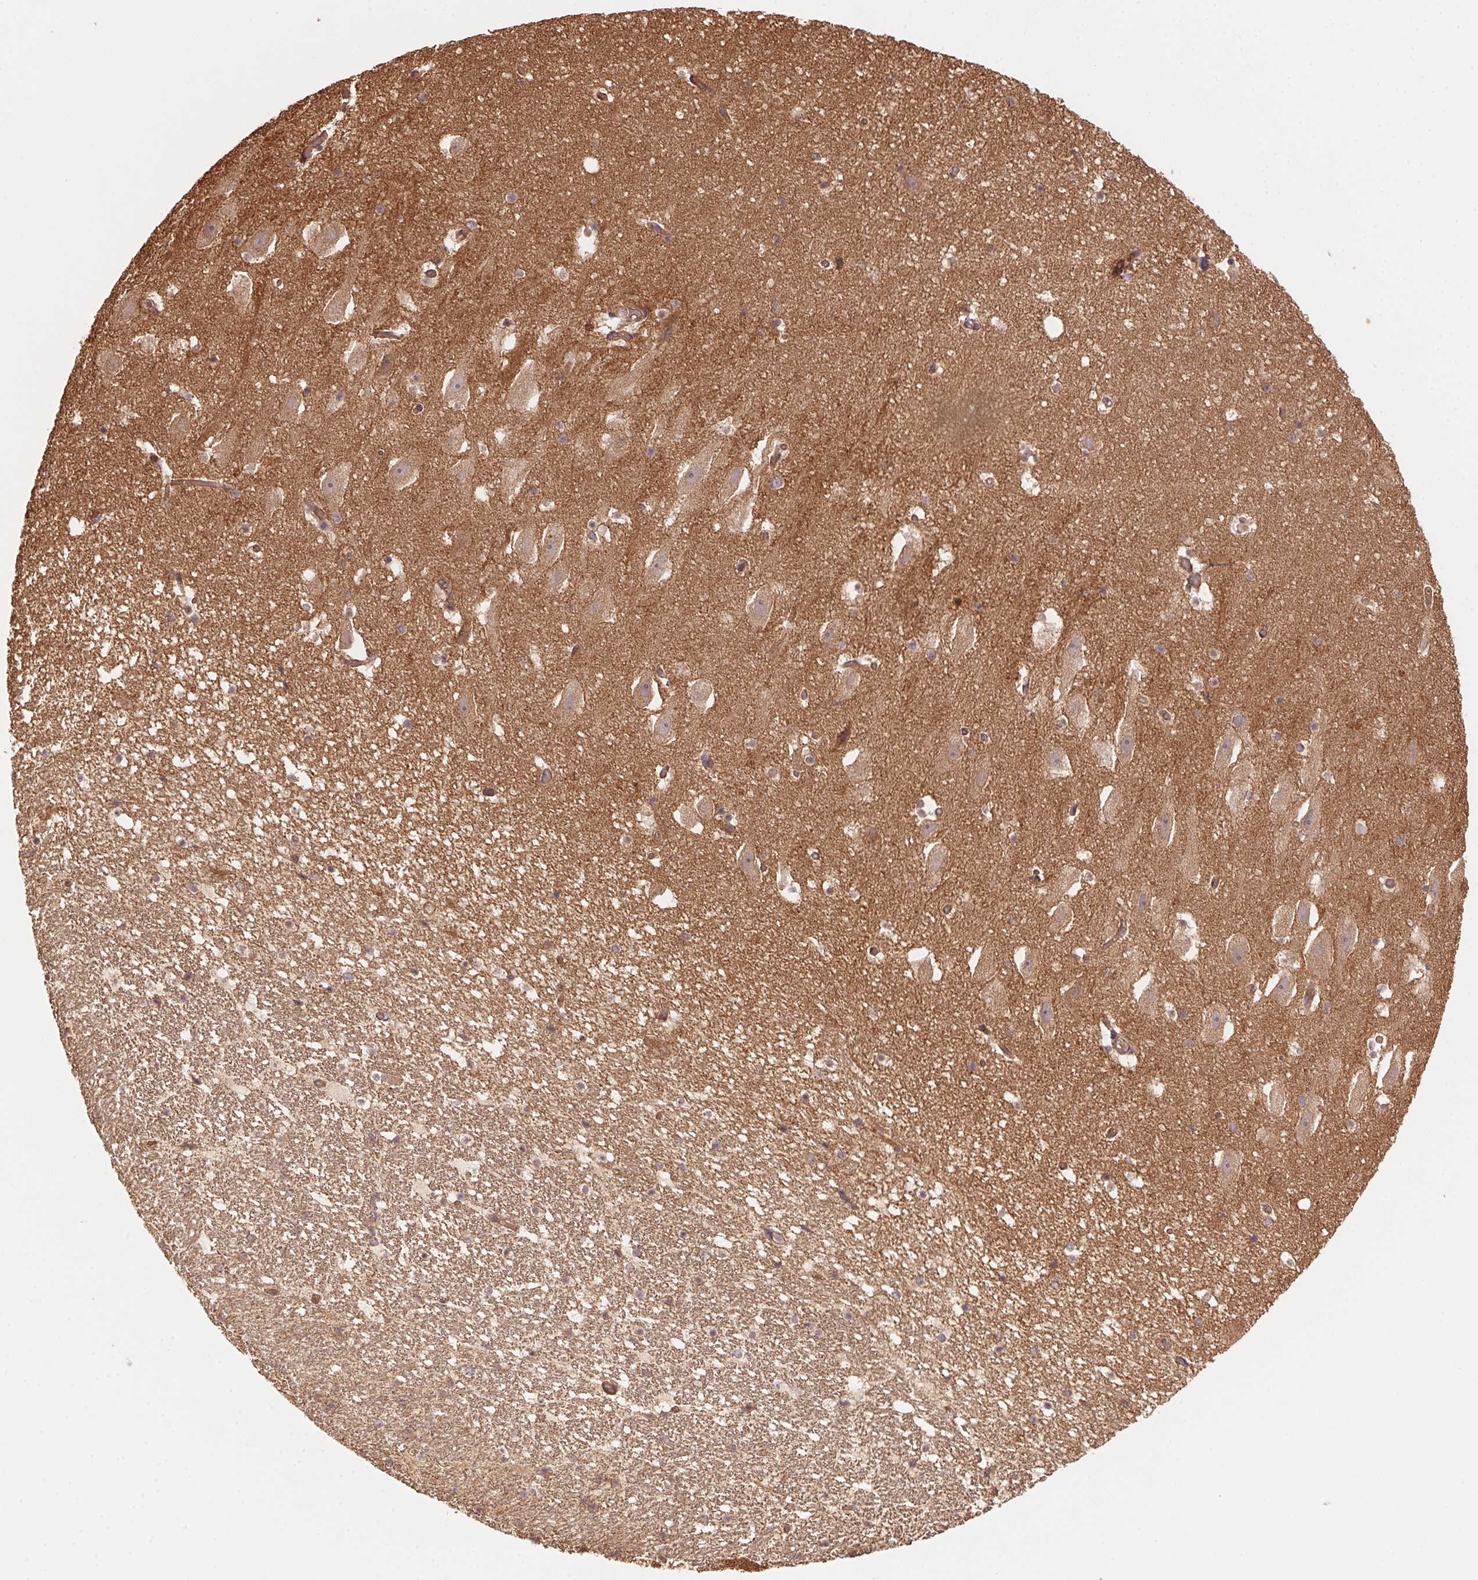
{"staining": {"intensity": "moderate", "quantity": "<25%", "location": "cytoplasmic/membranous"}, "tissue": "hippocampus", "cell_type": "Glial cells", "image_type": "normal", "snomed": [{"axis": "morphology", "description": "Normal tissue, NOS"}, {"axis": "topography", "description": "Hippocampus"}], "caption": "The micrograph demonstrates immunohistochemical staining of normal hippocampus. There is moderate cytoplasmic/membranous positivity is seen in about <25% of glial cells. Nuclei are stained in blue.", "gene": "USE1", "patient": {"sex": "male", "age": 26}}